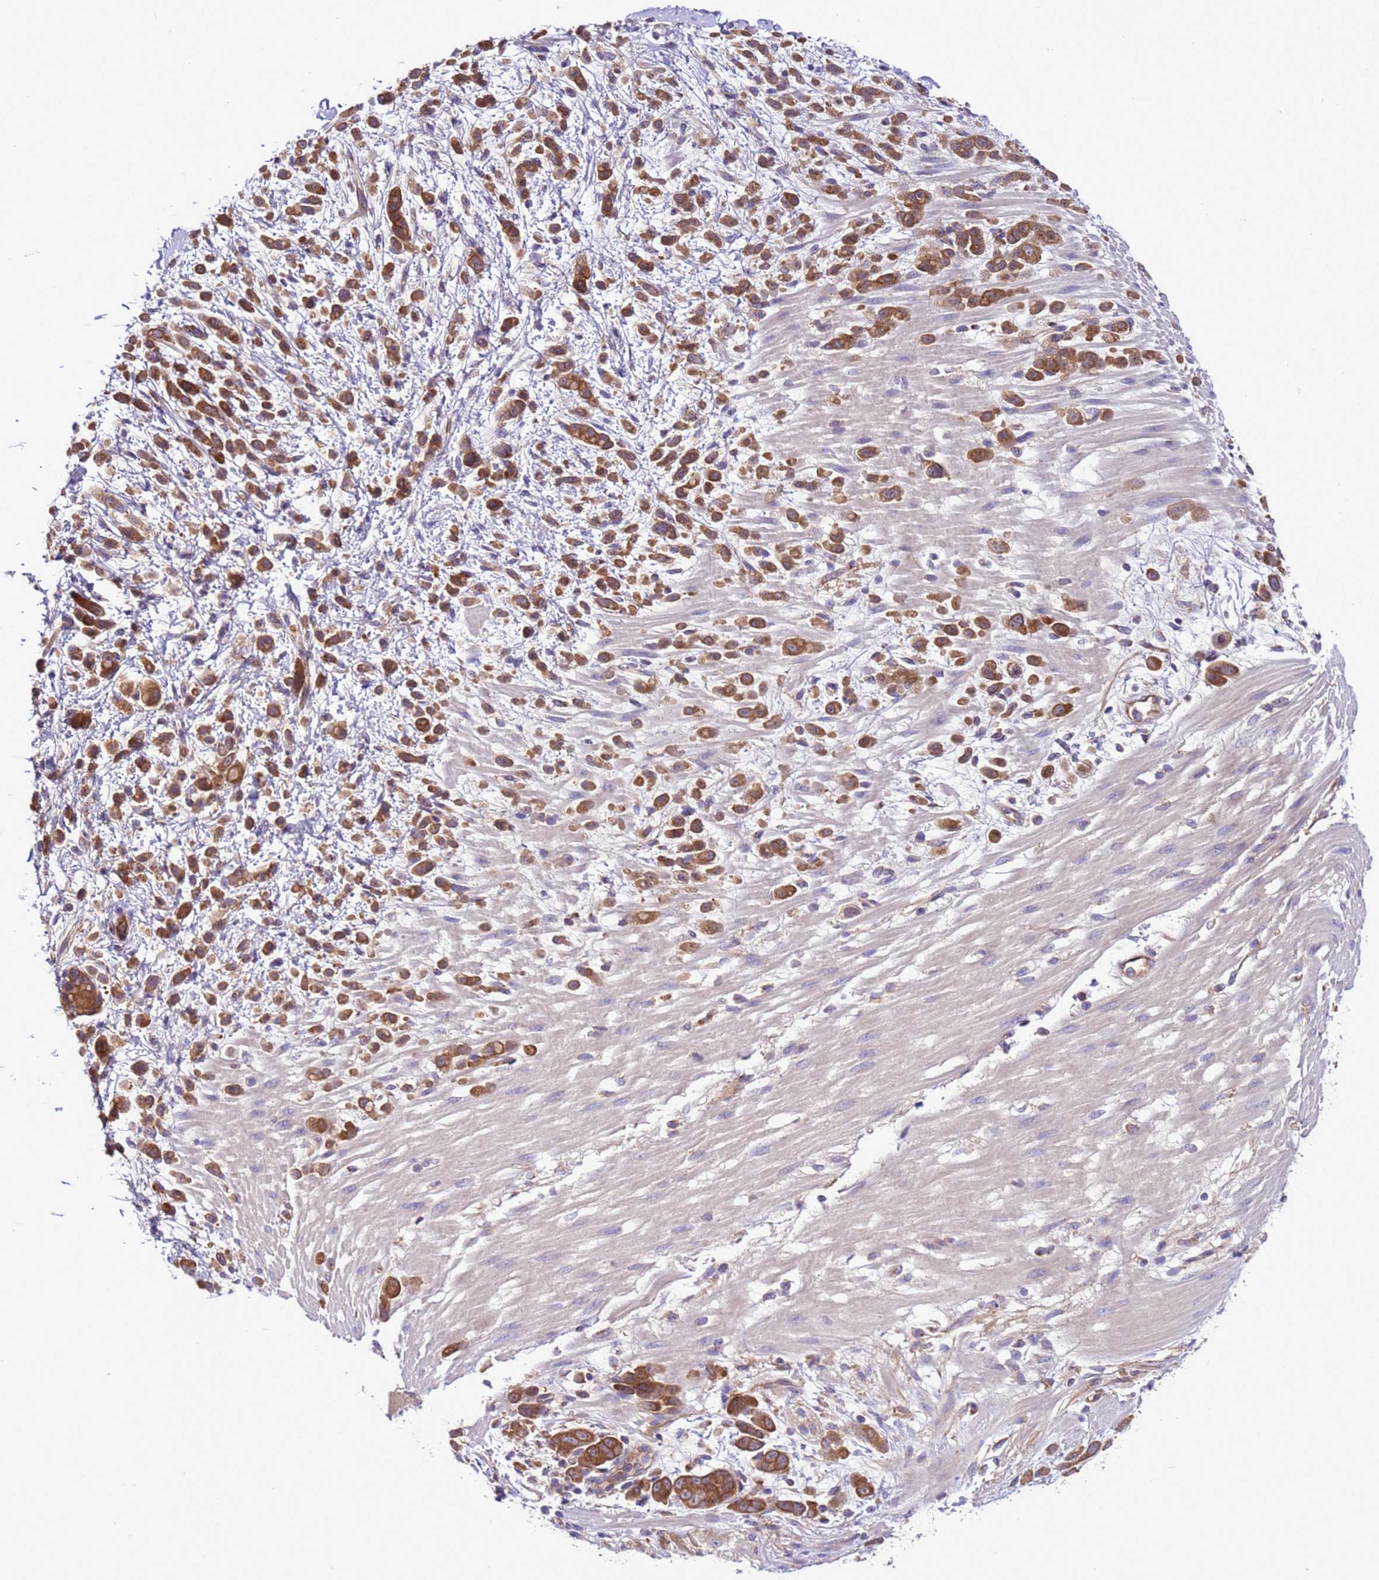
{"staining": {"intensity": "moderate", "quantity": ">75%", "location": "cytoplasmic/membranous"}, "tissue": "pancreatic cancer", "cell_type": "Tumor cells", "image_type": "cancer", "snomed": [{"axis": "morphology", "description": "Normal tissue, NOS"}, {"axis": "morphology", "description": "Adenocarcinoma, NOS"}, {"axis": "topography", "description": "Pancreas"}], "caption": "Moderate cytoplasmic/membranous expression is identified in approximately >75% of tumor cells in pancreatic cancer (adenocarcinoma). The protein of interest is shown in brown color, while the nuclei are stained blue.", "gene": "RABEP2", "patient": {"sex": "female", "age": 64}}